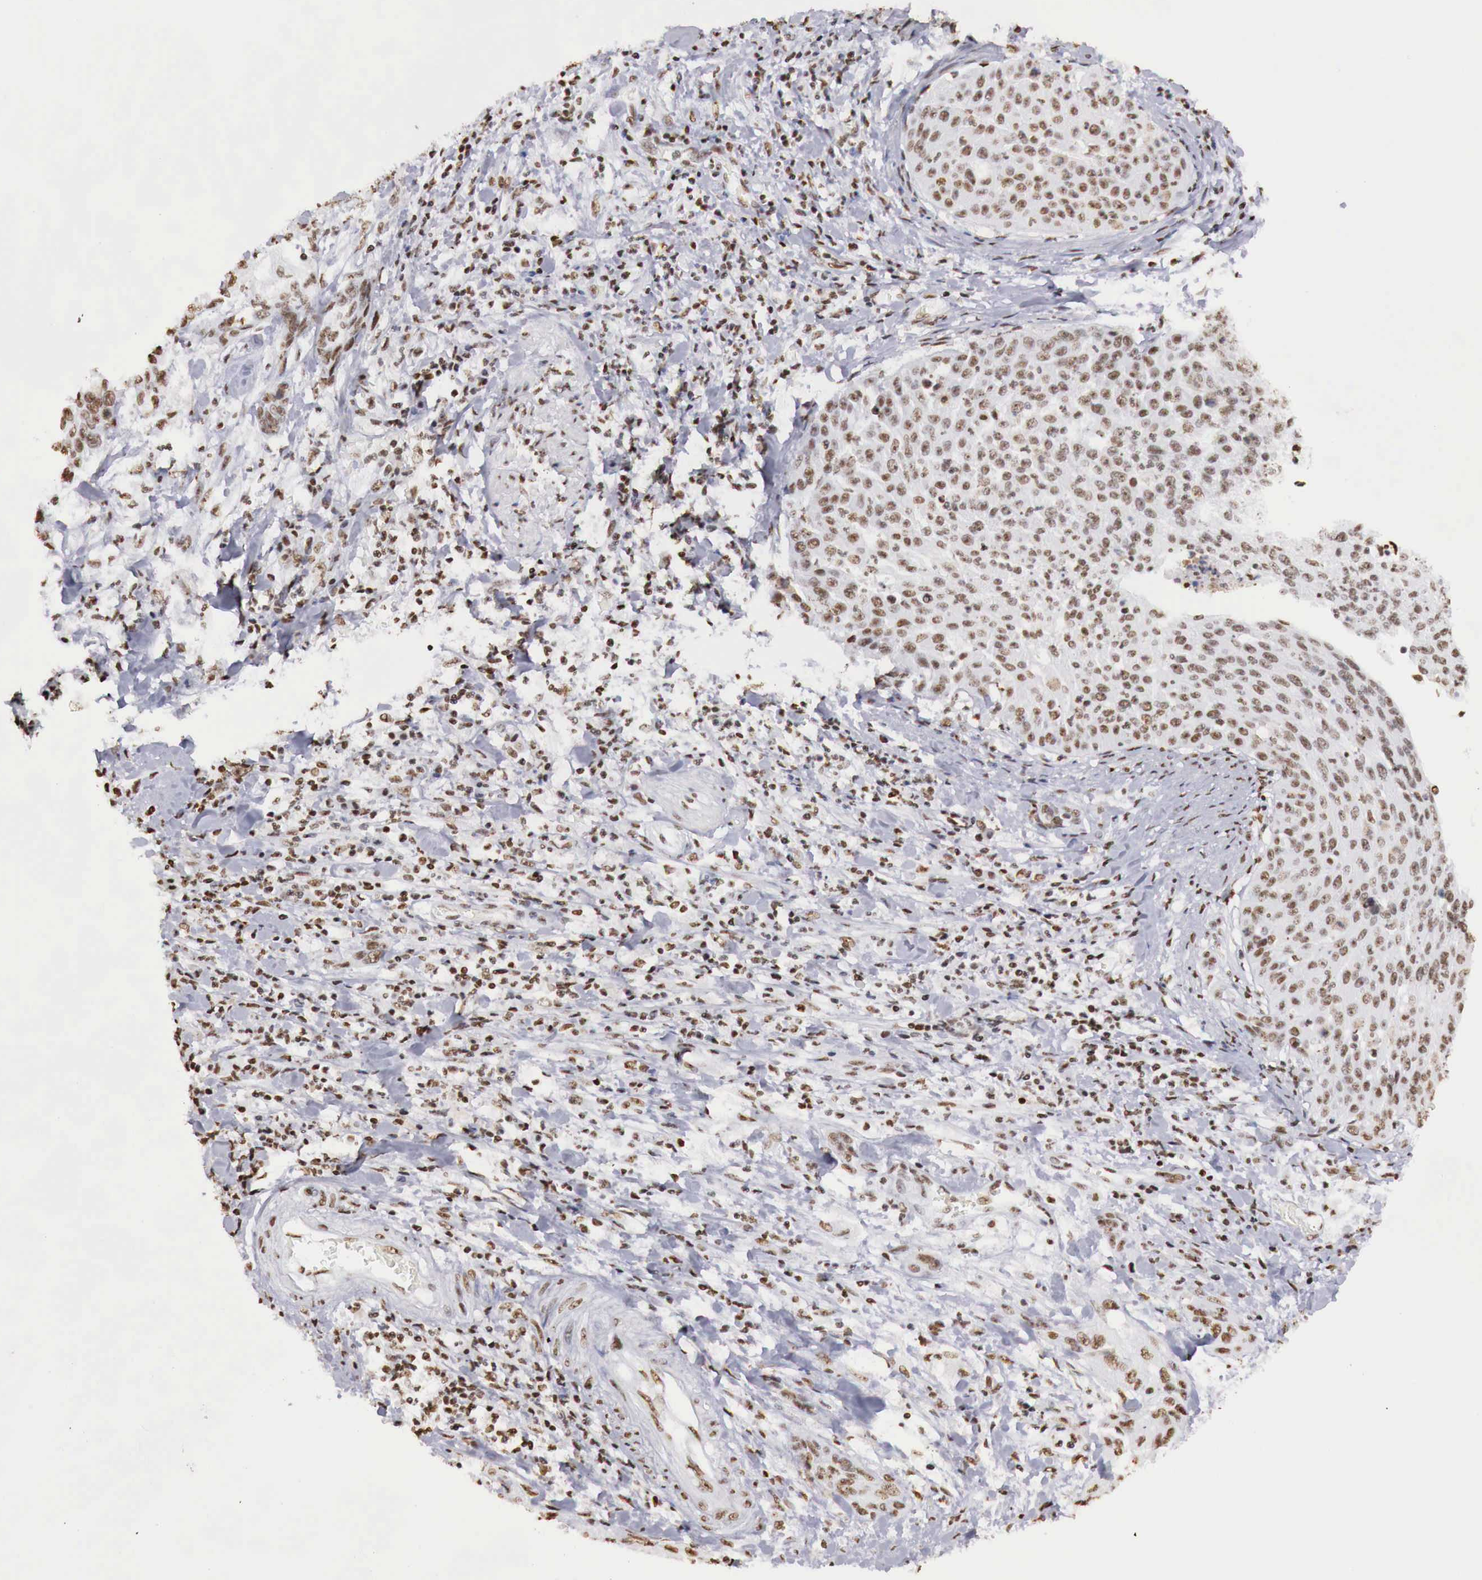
{"staining": {"intensity": "moderate", "quantity": ">75%", "location": "nuclear"}, "tissue": "cervical cancer", "cell_type": "Tumor cells", "image_type": "cancer", "snomed": [{"axis": "morphology", "description": "Squamous cell carcinoma, NOS"}, {"axis": "topography", "description": "Cervix"}], "caption": "DAB immunohistochemical staining of cervical squamous cell carcinoma displays moderate nuclear protein staining in about >75% of tumor cells.", "gene": "DKC1", "patient": {"sex": "female", "age": 41}}